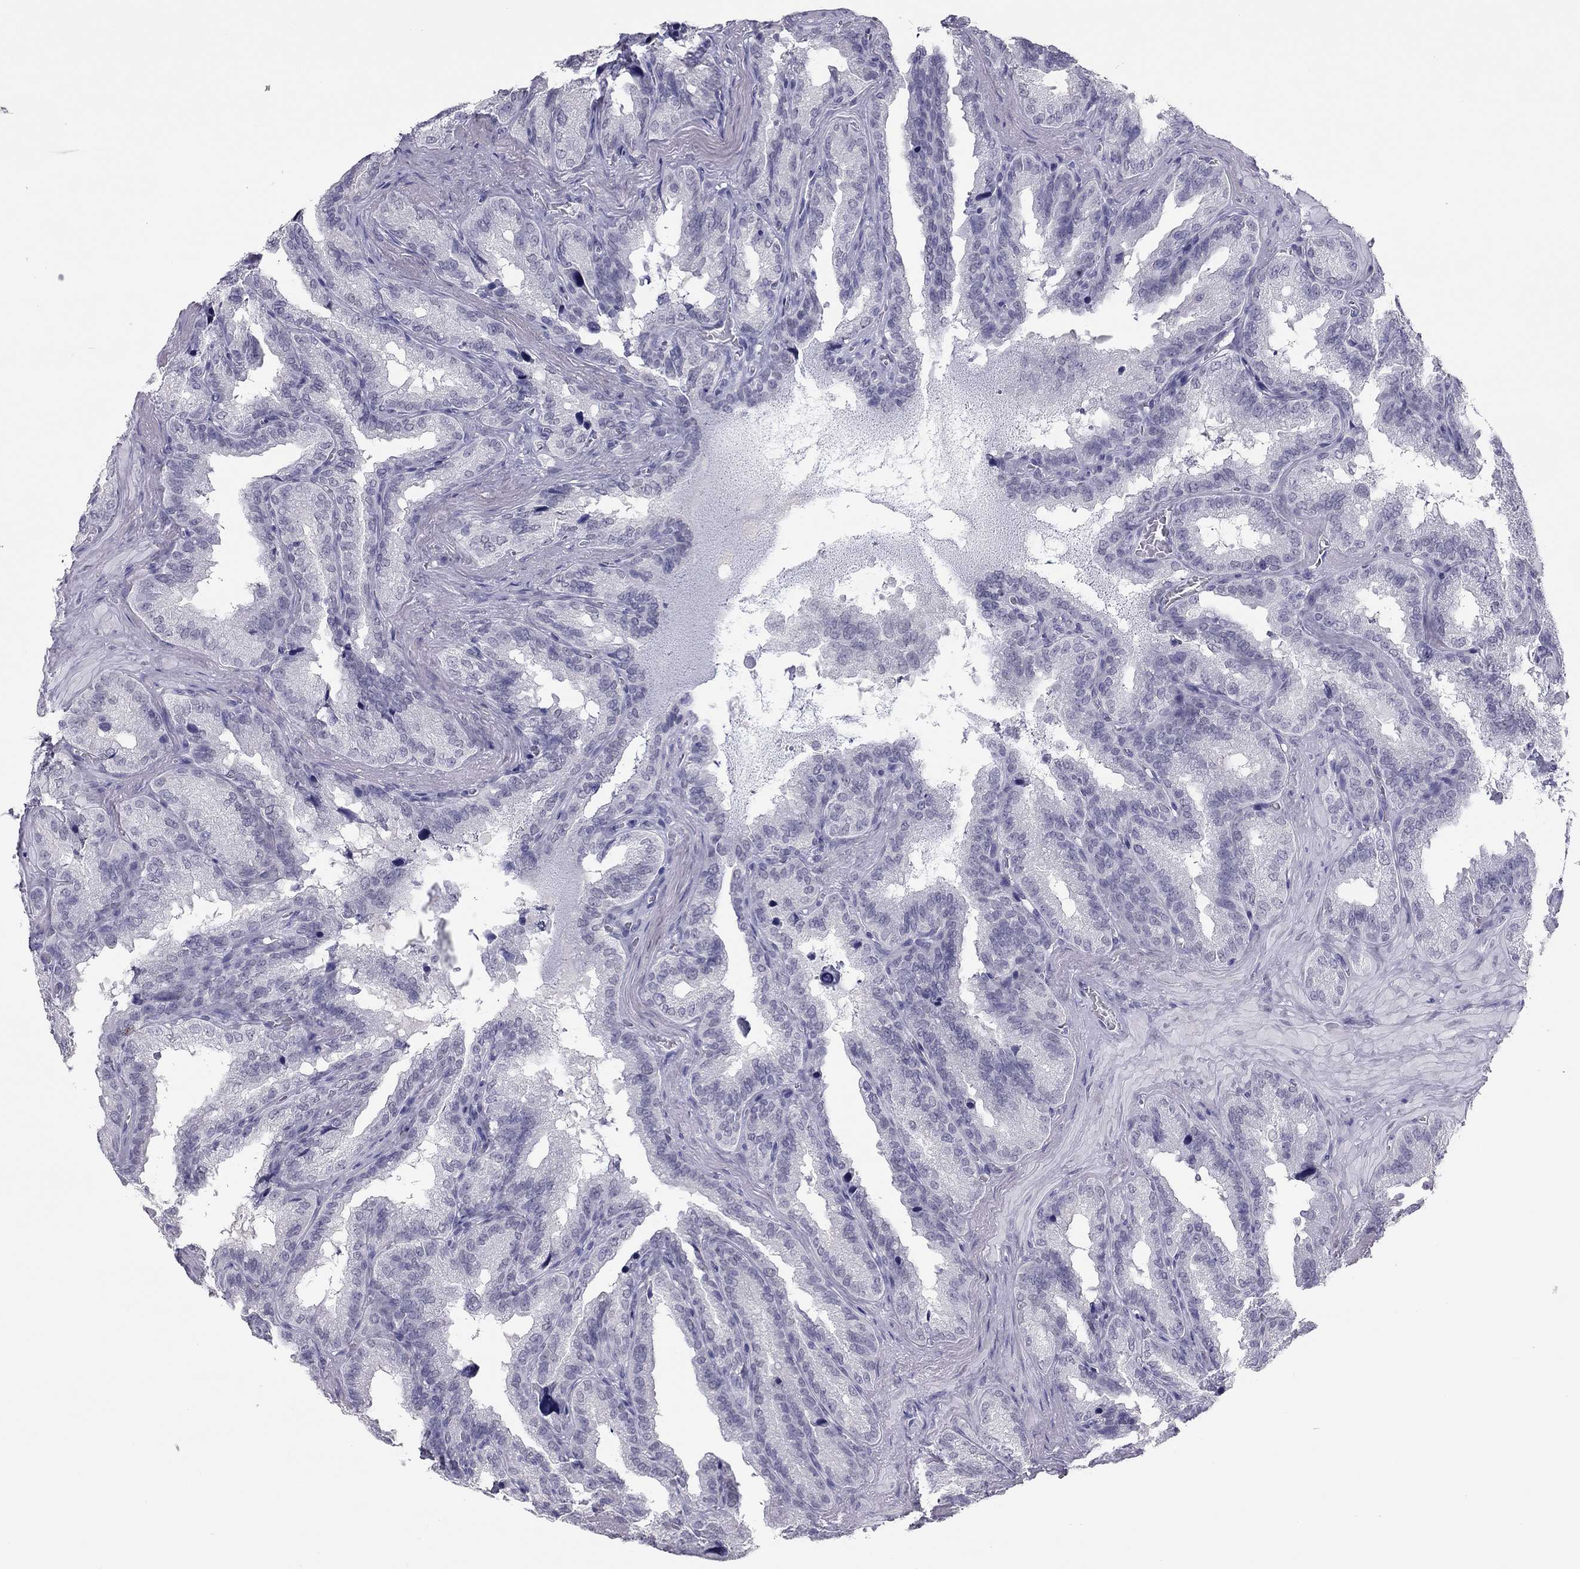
{"staining": {"intensity": "negative", "quantity": "none", "location": "none"}, "tissue": "seminal vesicle", "cell_type": "Glandular cells", "image_type": "normal", "snomed": [{"axis": "morphology", "description": "Normal tissue, NOS"}, {"axis": "topography", "description": "Seminal veicle"}], "caption": "The photomicrograph displays no significant expression in glandular cells of seminal vesicle. (DAB immunohistochemistry (IHC), high magnification).", "gene": "PHOX2A", "patient": {"sex": "male", "age": 37}}